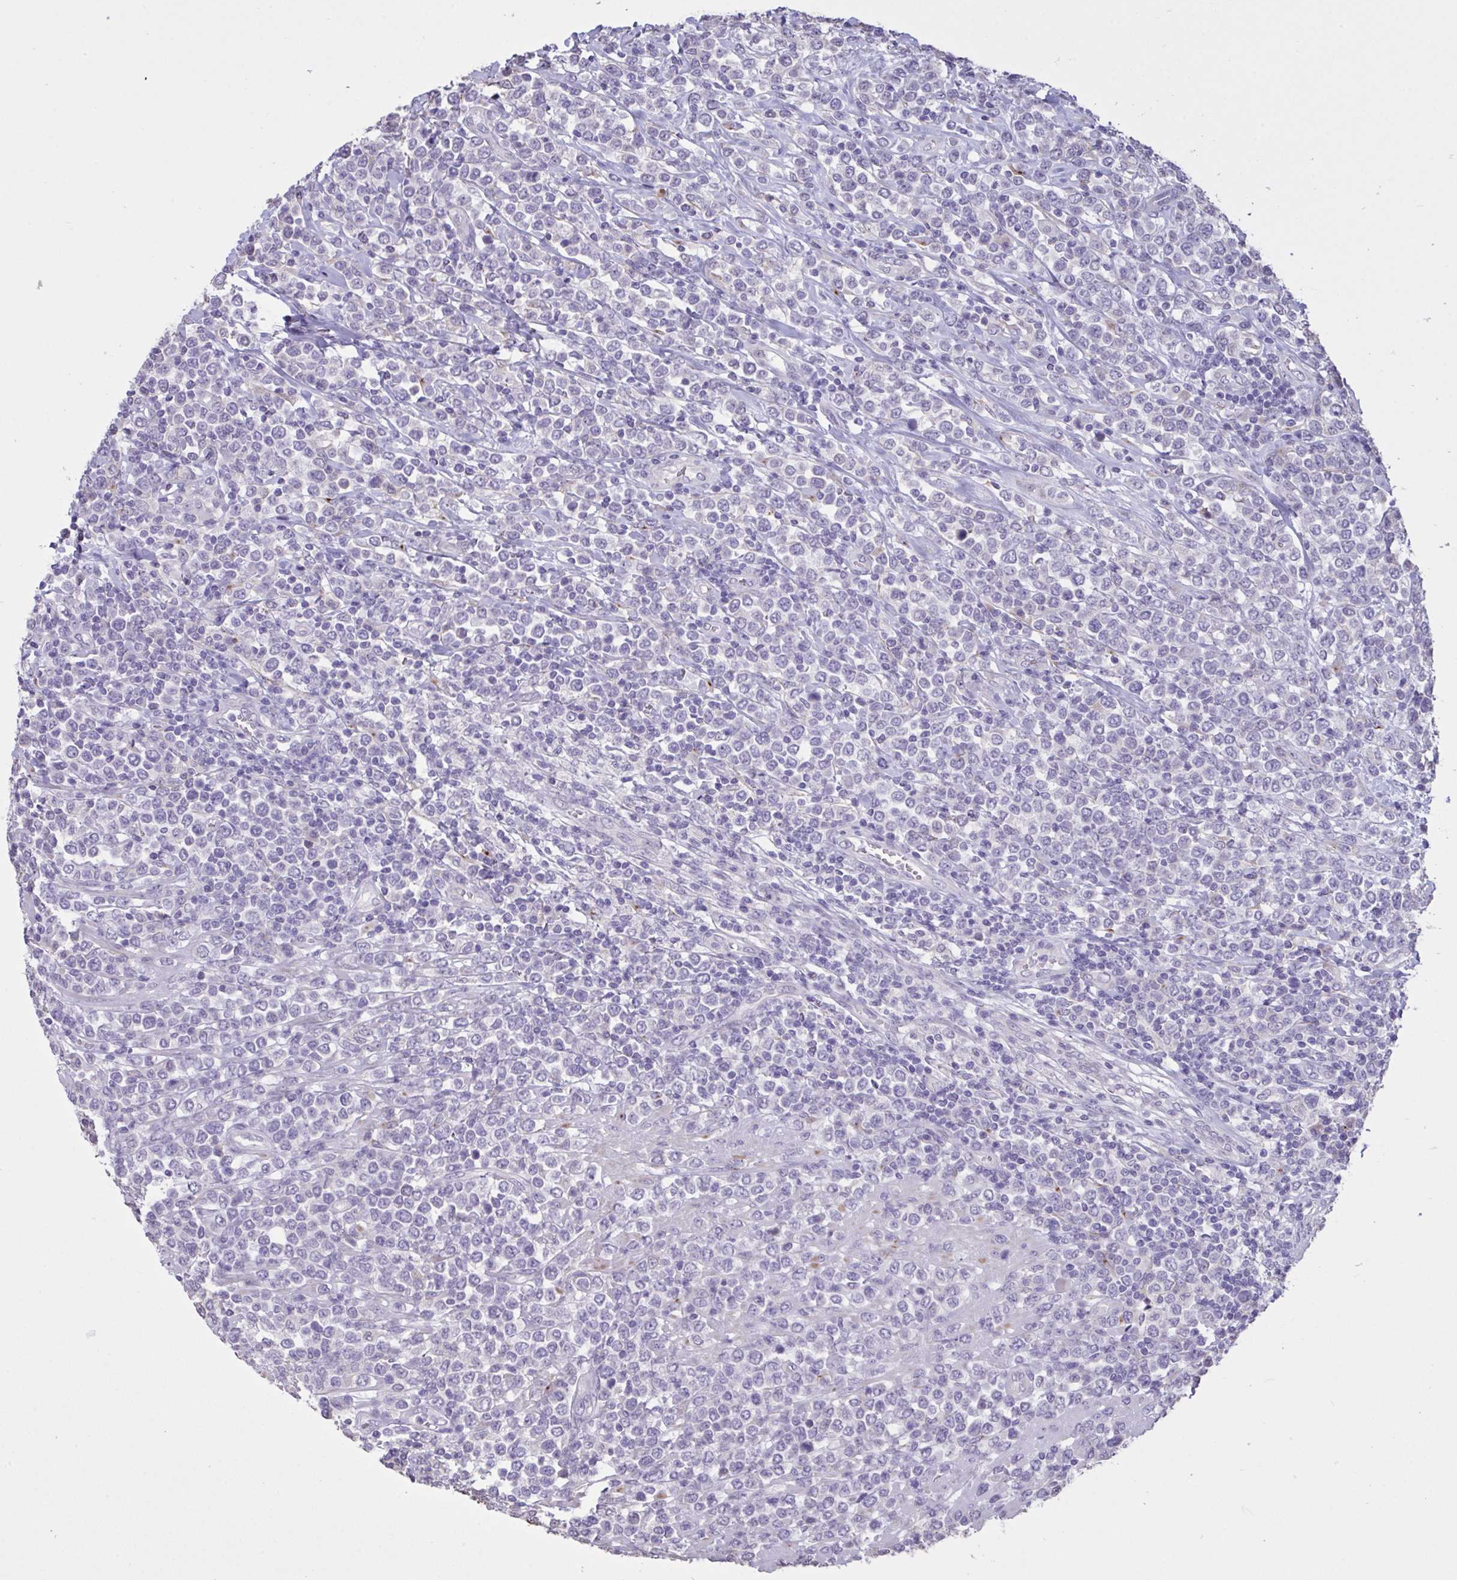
{"staining": {"intensity": "negative", "quantity": "none", "location": "none"}, "tissue": "lymphoma", "cell_type": "Tumor cells", "image_type": "cancer", "snomed": [{"axis": "morphology", "description": "Malignant lymphoma, non-Hodgkin's type, High grade"}, {"axis": "topography", "description": "Soft tissue"}], "caption": "Tumor cells are negative for brown protein staining in high-grade malignant lymphoma, non-Hodgkin's type. (Stains: DAB immunohistochemistry with hematoxylin counter stain, Microscopy: brightfield microscopy at high magnification).", "gene": "MRGPRX2", "patient": {"sex": "female", "age": 56}}